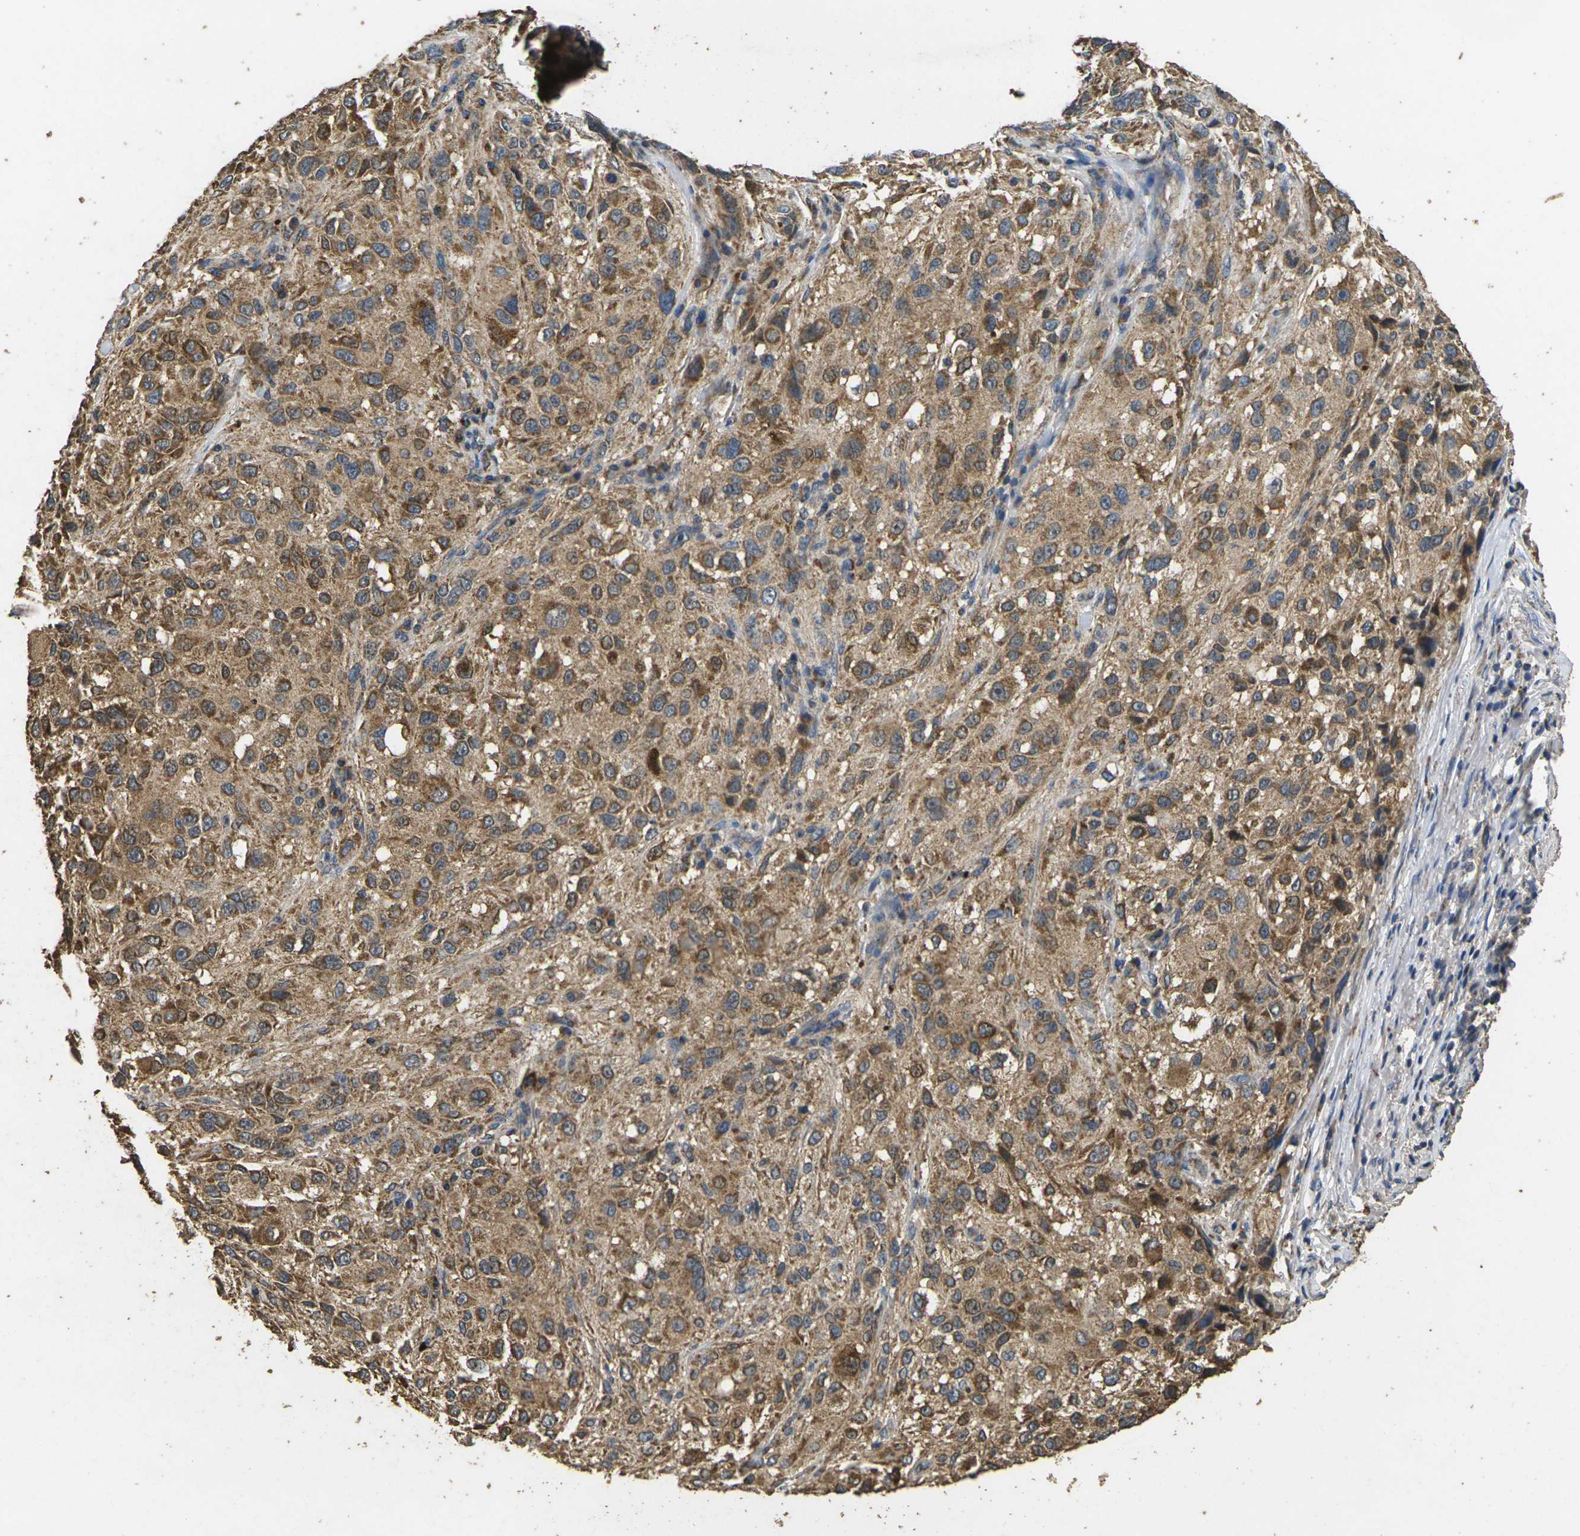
{"staining": {"intensity": "moderate", "quantity": ">75%", "location": "cytoplasmic/membranous"}, "tissue": "melanoma", "cell_type": "Tumor cells", "image_type": "cancer", "snomed": [{"axis": "morphology", "description": "Necrosis, NOS"}, {"axis": "morphology", "description": "Malignant melanoma, NOS"}, {"axis": "topography", "description": "Skin"}], "caption": "Immunohistochemistry (IHC) photomicrograph of neoplastic tissue: melanoma stained using immunohistochemistry (IHC) reveals medium levels of moderate protein expression localized specifically in the cytoplasmic/membranous of tumor cells, appearing as a cytoplasmic/membranous brown color.", "gene": "MAPK11", "patient": {"sex": "female", "age": 87}}